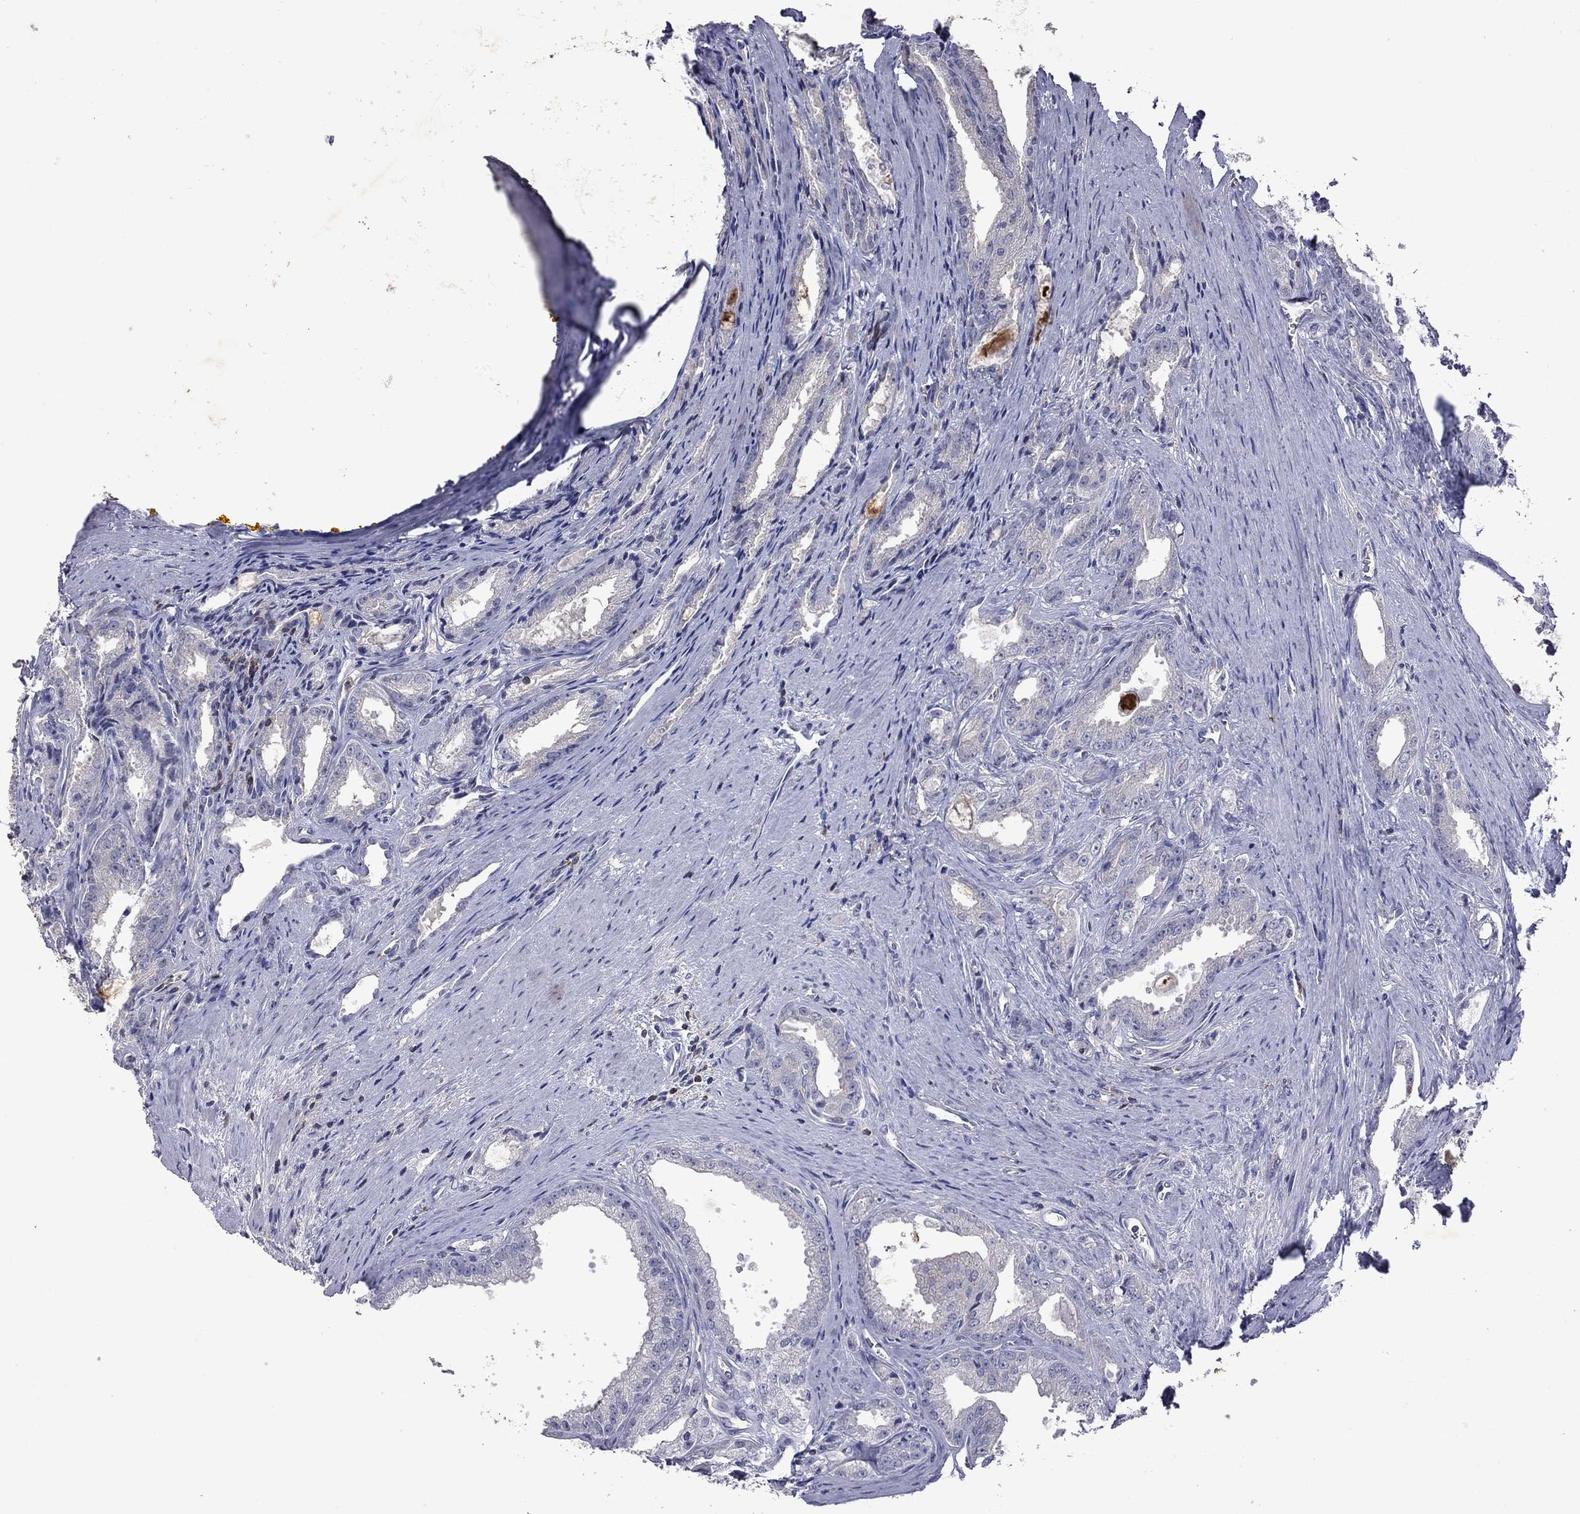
{"staining": {"intensity": "negative", "quantity": "none", "location": "none"}, "tissue": "prostate cancer", "cell_type": "Tumor cells", "image_type": "cancer", "snomed": [{"axis": "morphology", "description": "Adenocarcinoma, NOS"}, {"axis": "morphology", "description": "Adenocarcinoma, High grade"}, {"axis": "topography", "description": "Prostate"}], "caption": "Prostate cancer was stained to show a protein in brown. There is no significant expression in tumor cells.", "gene": "IPCEF1", "patient": {"sex": "male", "age": 70}}